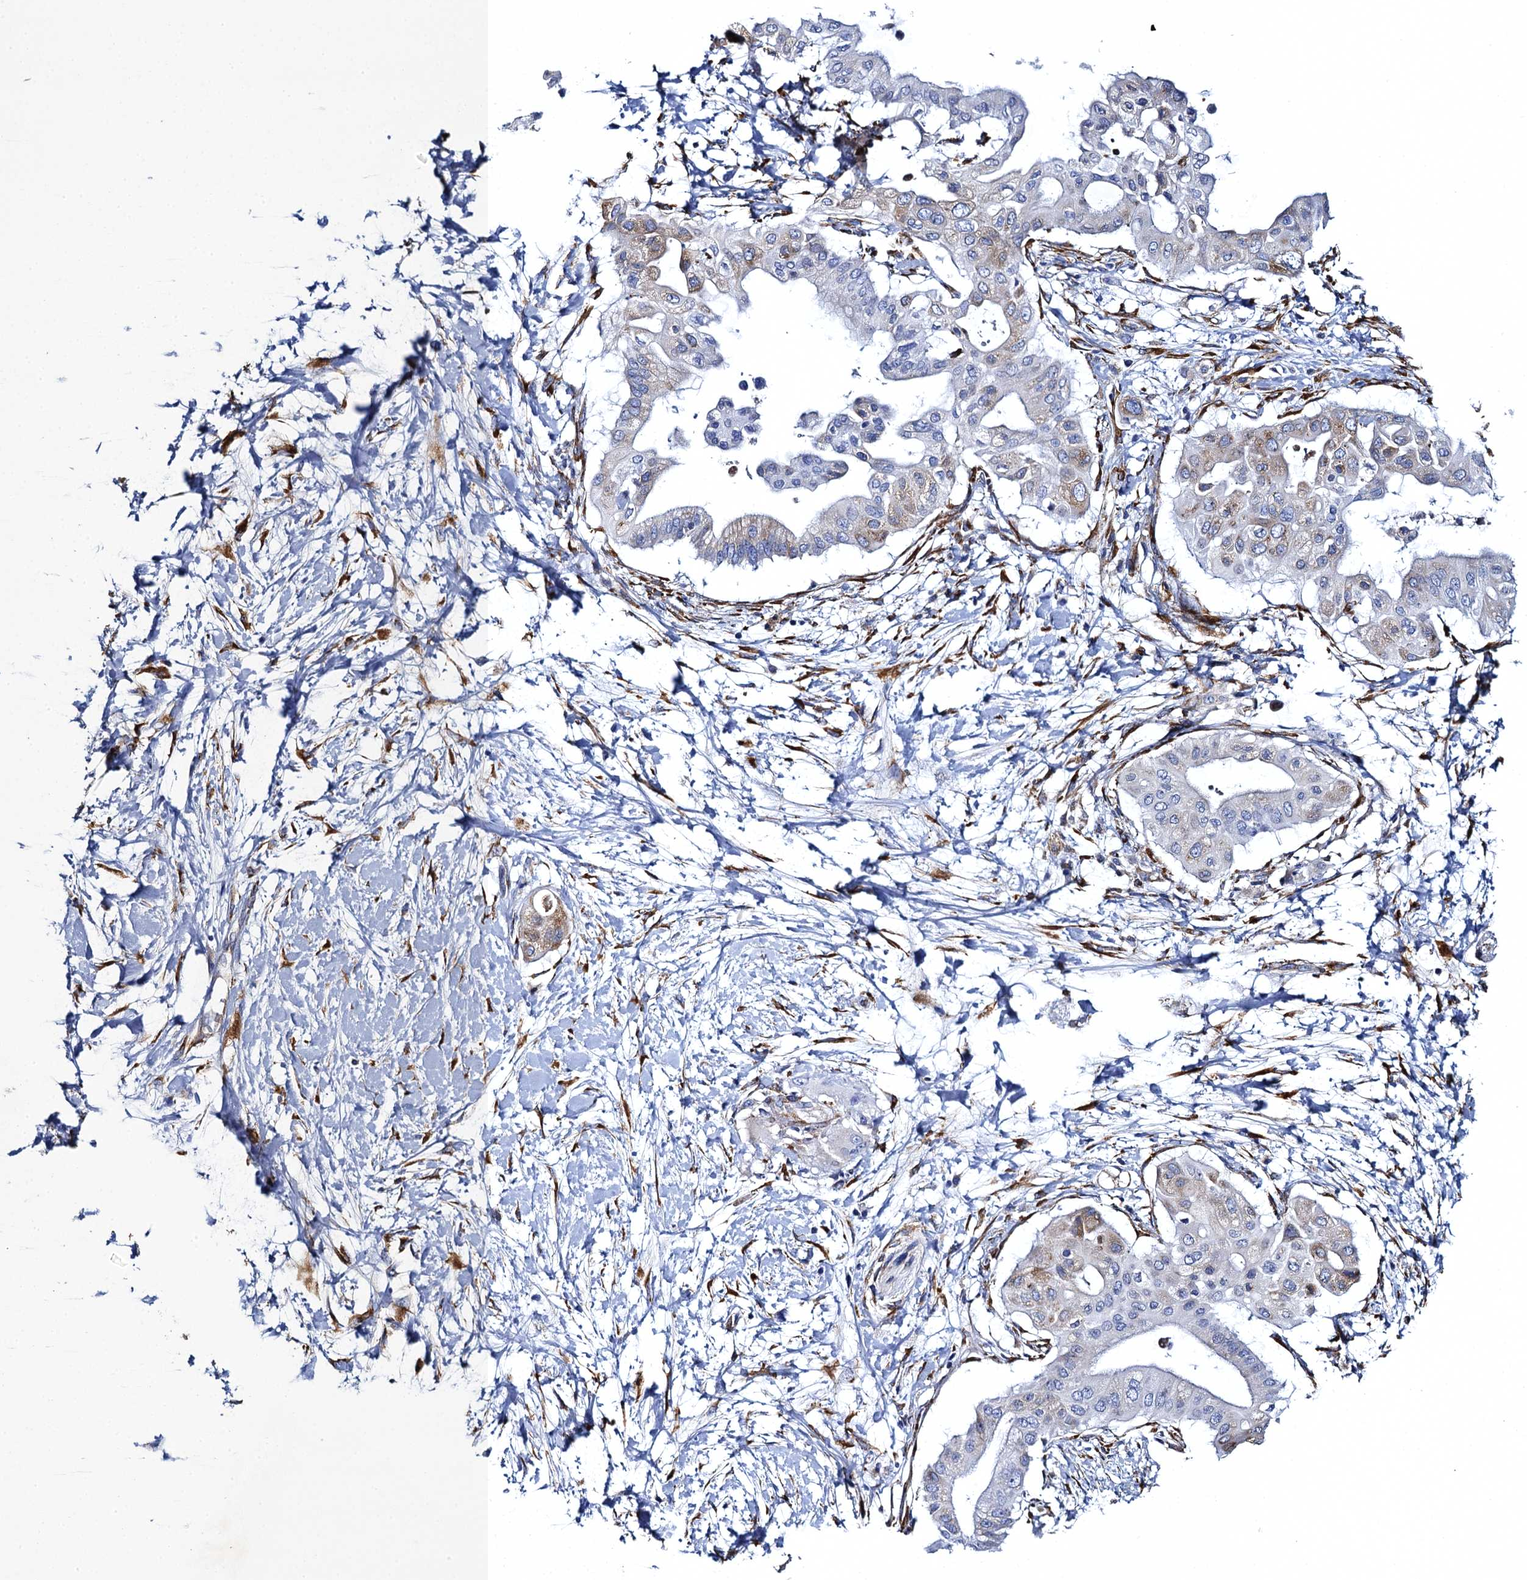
{"staining": {"intensity": "weak", "quantity": "<25%", "location": "cytoplasmic/membranous"}, "tissue": "pancreatic cancer", "cell_type": "Tumor cells", "image_type": "cancer", "snomed": [{"axis": "morphology", "description": "Adenocarcinoma, NOS"}, {"axis": "topography", "description": "Pancreas"}], "caption": "The immunohistochemistry histopathology image has no significant staining in tumor cells of pancreatic cancer tissue. (Brightfield microscopy of DAB (3,3'-diaminobenzidine) IHC at high magnification).", "gene": "POGLUT3", "patient": {"sex": "male", "age": 68}}